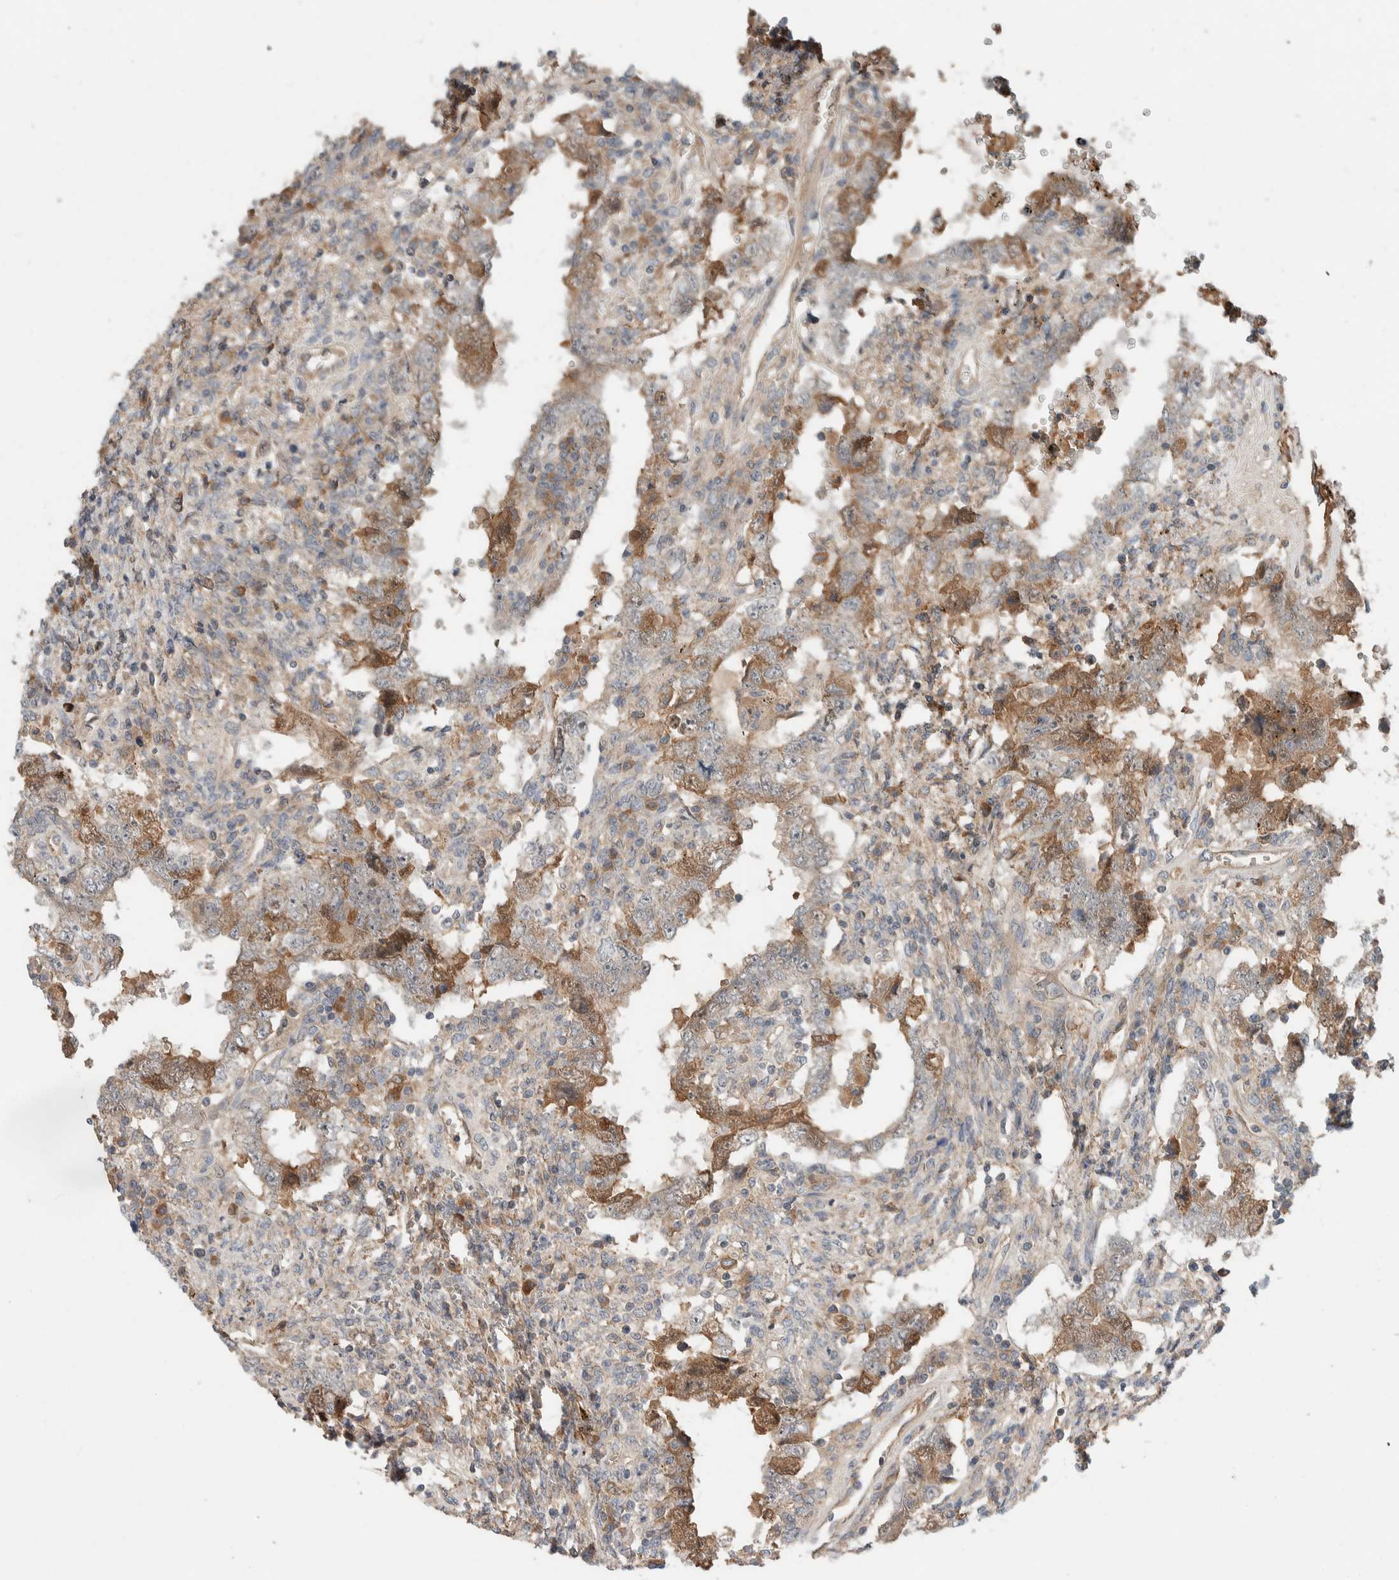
{"staining": {"intensity": "moderate", "quantity": "25%-75%", "location": "cytoplasmic/membranous"}, "tissue": "testis cancer", "cell_type": "Tumor cells", "image_type": "cancer", "snomed": [{"axis": "morphology", "description": "Carcinoma, Embryonal, NOS"}, {"axis": "topography", "description": "Testis"}], "caption": "A brown stain labels moderate cytoplasmic/membranous staining of a protein in embryonal carcinoma (testis) tumor cells.", "gene": "ARMC7", "patient": {"sex": "male", "age": 26}}